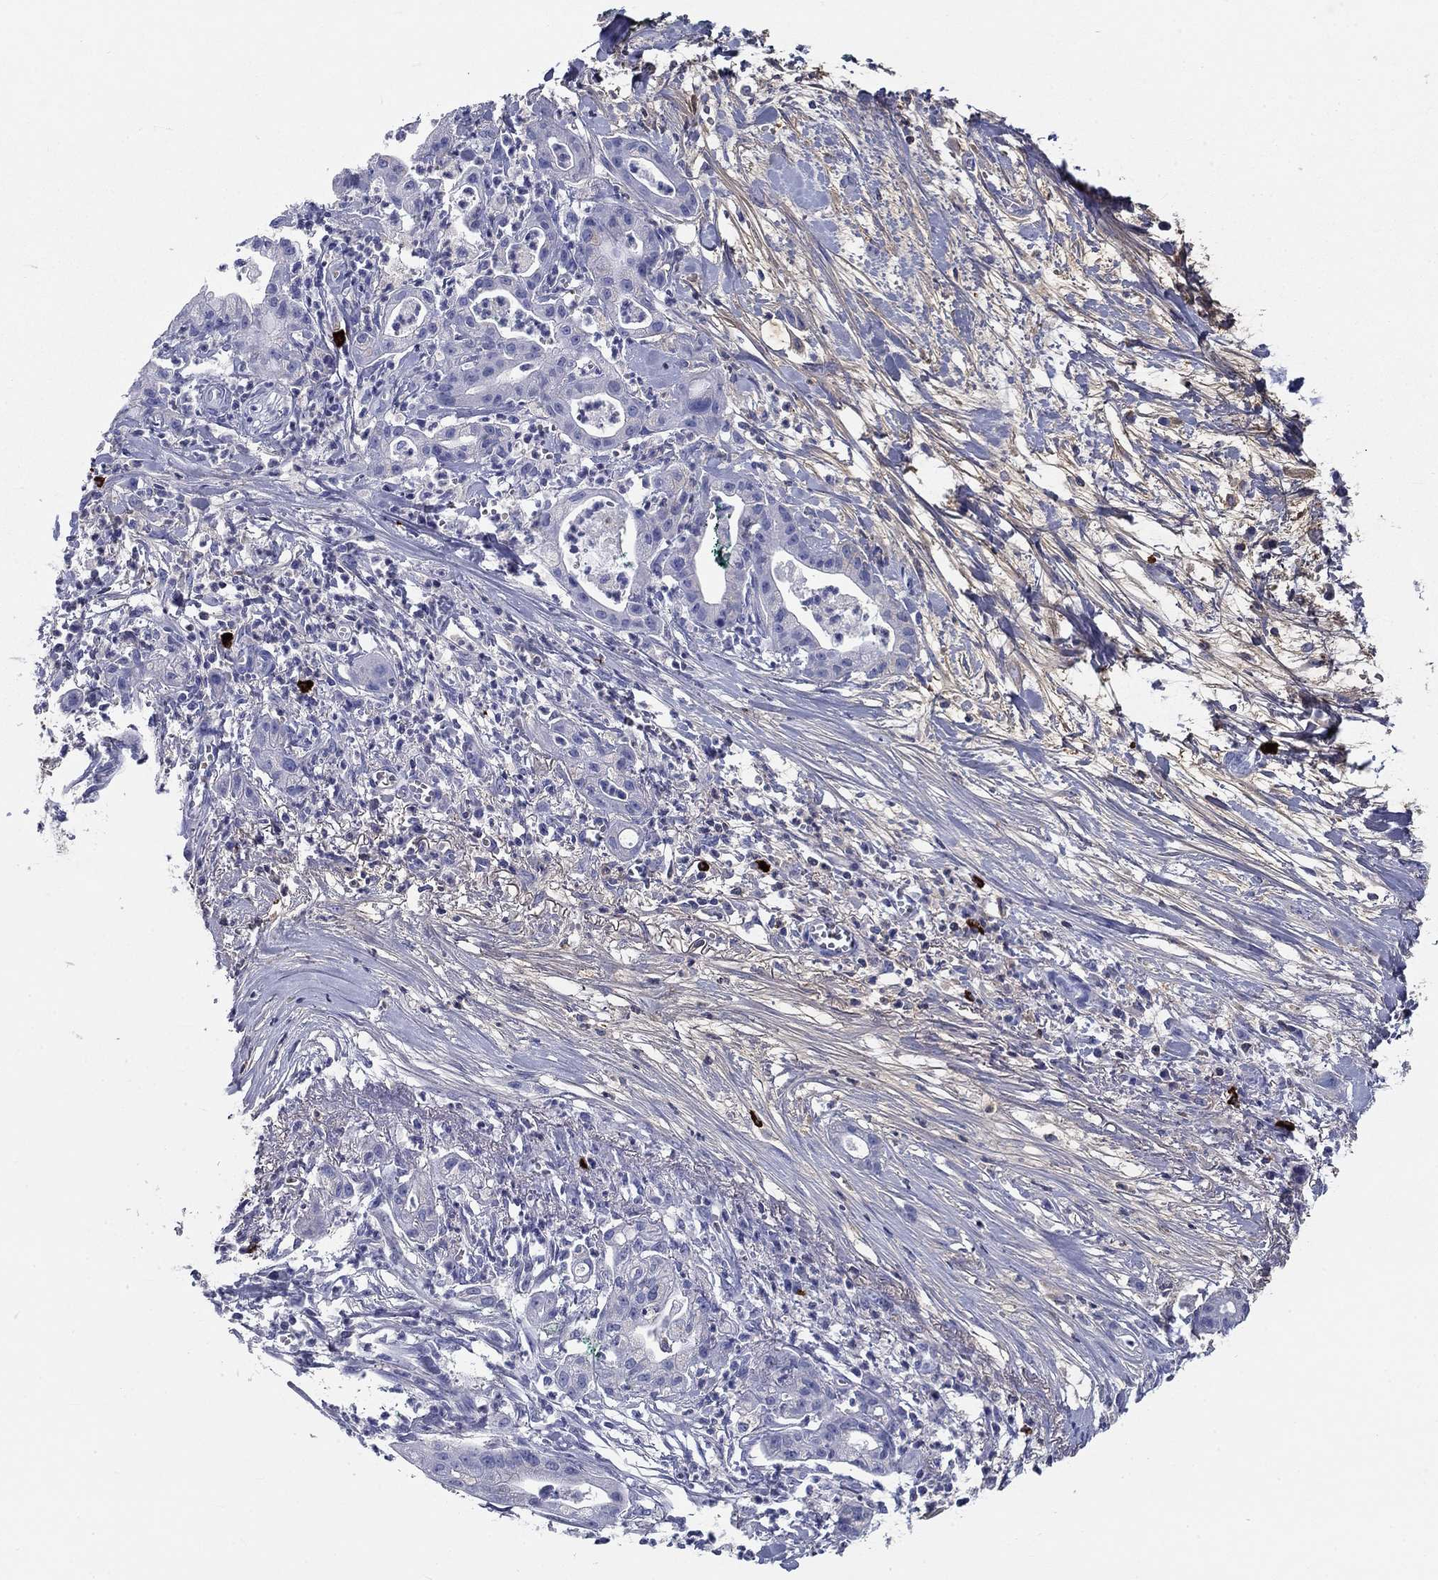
{"staining": {"intensity": "negative", "quantity": "none", "location": "none"}, "tissue": "pancreatic cancer", "cell_type": "Tumor cells", "image_type": "cancer", "snomed": [{"axis": "morphology", "description": "Normal tissue, NOS"}, {"axis": "morphology", "description": "Adenocarcinoma, NOS"}, {"axis": "topography", "description": "Lymph node"}, {"axis": "topography", "description": "Pancreas"}], "caption": "This is an immunohistochemistry (IHC) image of human pancreatic cancer (adenocarcinoma). There is no positivity in tumor cells.", "gene": "CD40LG", "patient": {"sex": "female", "age": 58}}